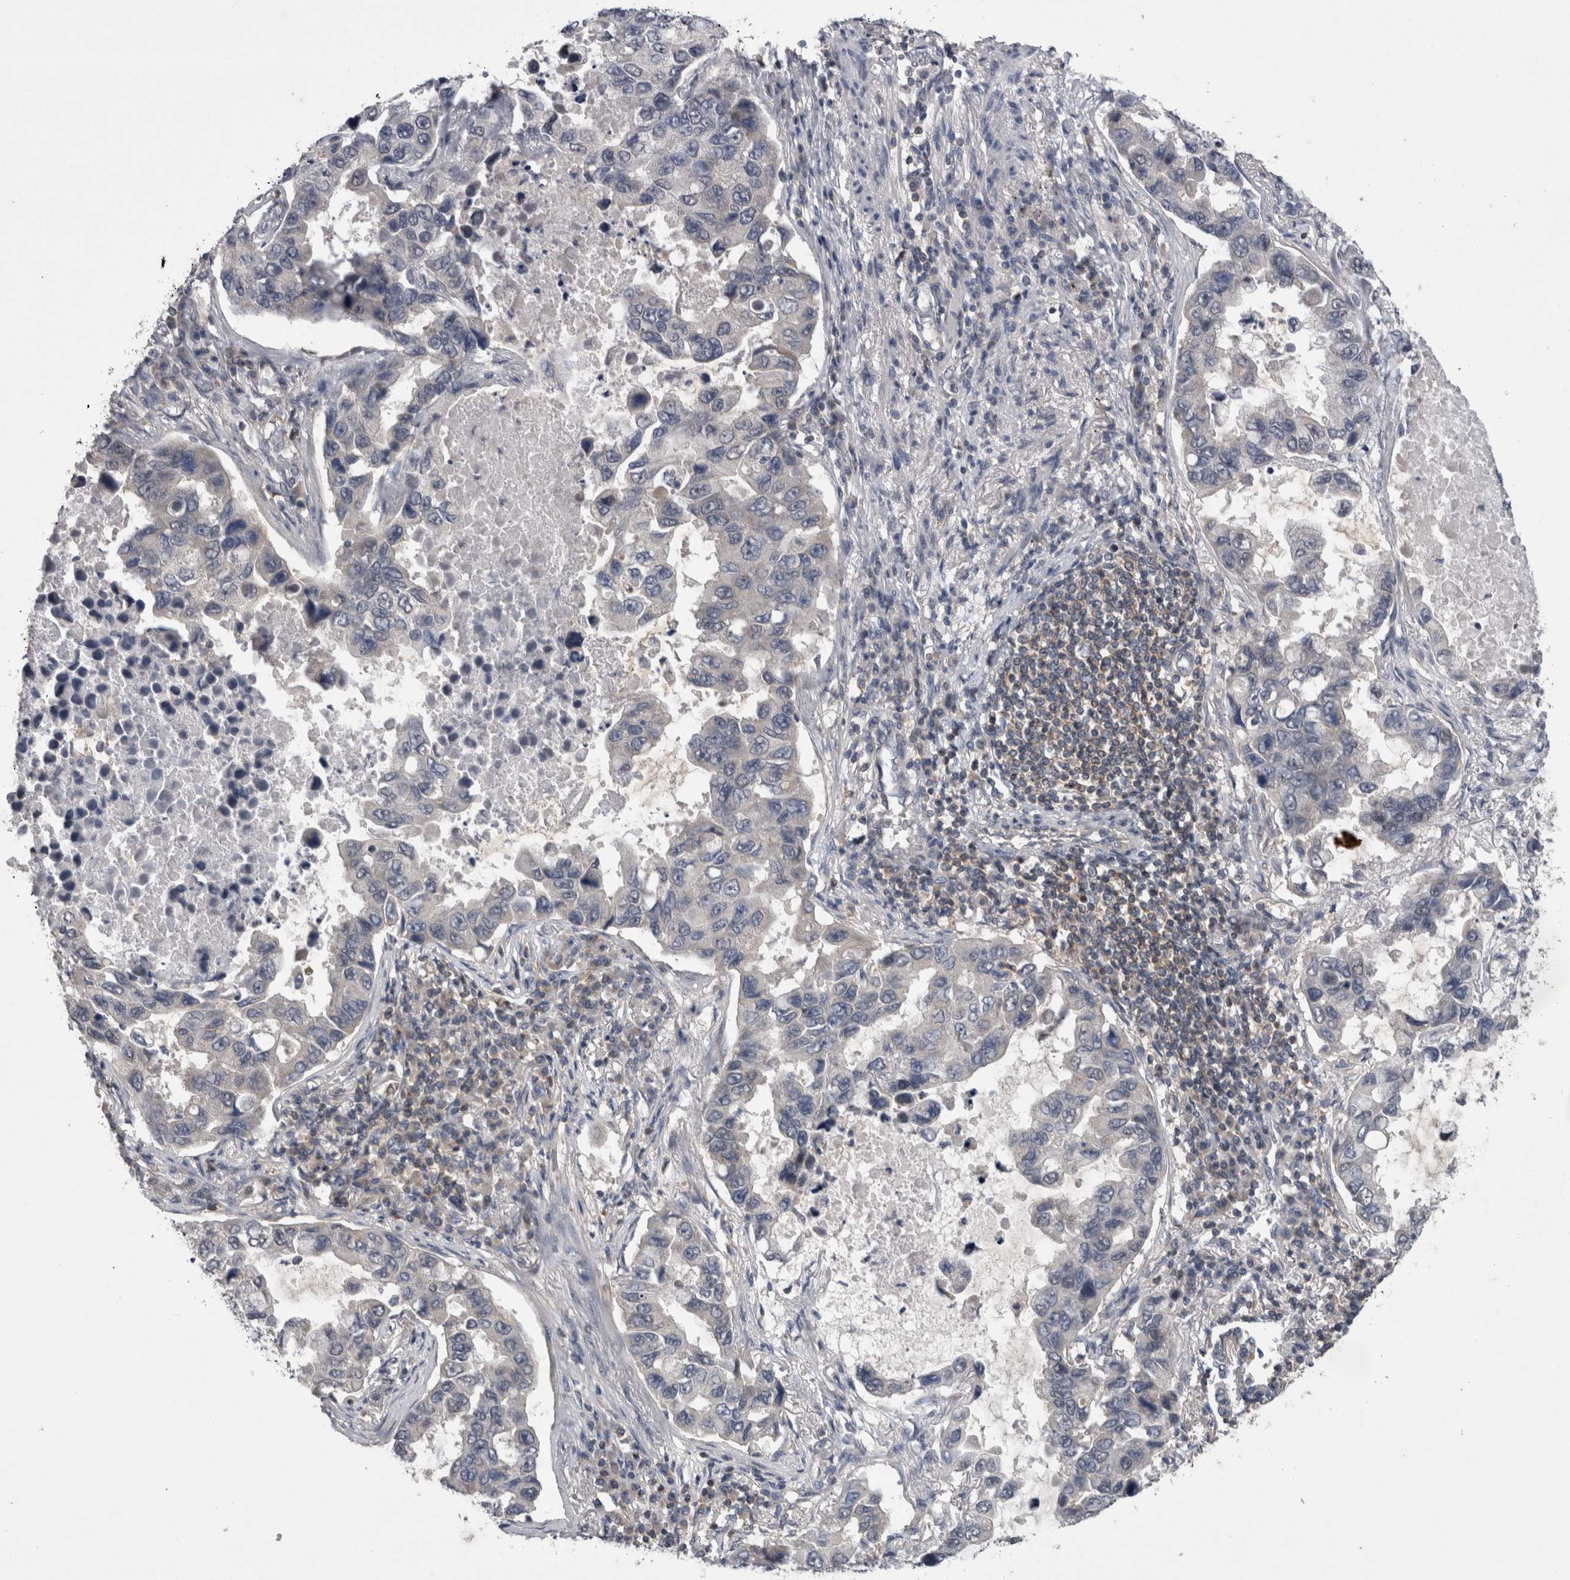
{"staining": {"intensity": "negative", "quantity": "none", "location": "none"}, "tissue": "lung cancer", "cell_type": "Tumor cells", "image_type": "cancer", "snomed": [{"axis": "morphology", "description": "Adenocarcinoma, NOS"}, {"axis": "topography", "description": "Lung"}], "caption": "Tumor cells show no significant positivity in adenocarcinoma (lung).", "gene": "NFATC2", "patient": {"sex": "male", "age": 64}}